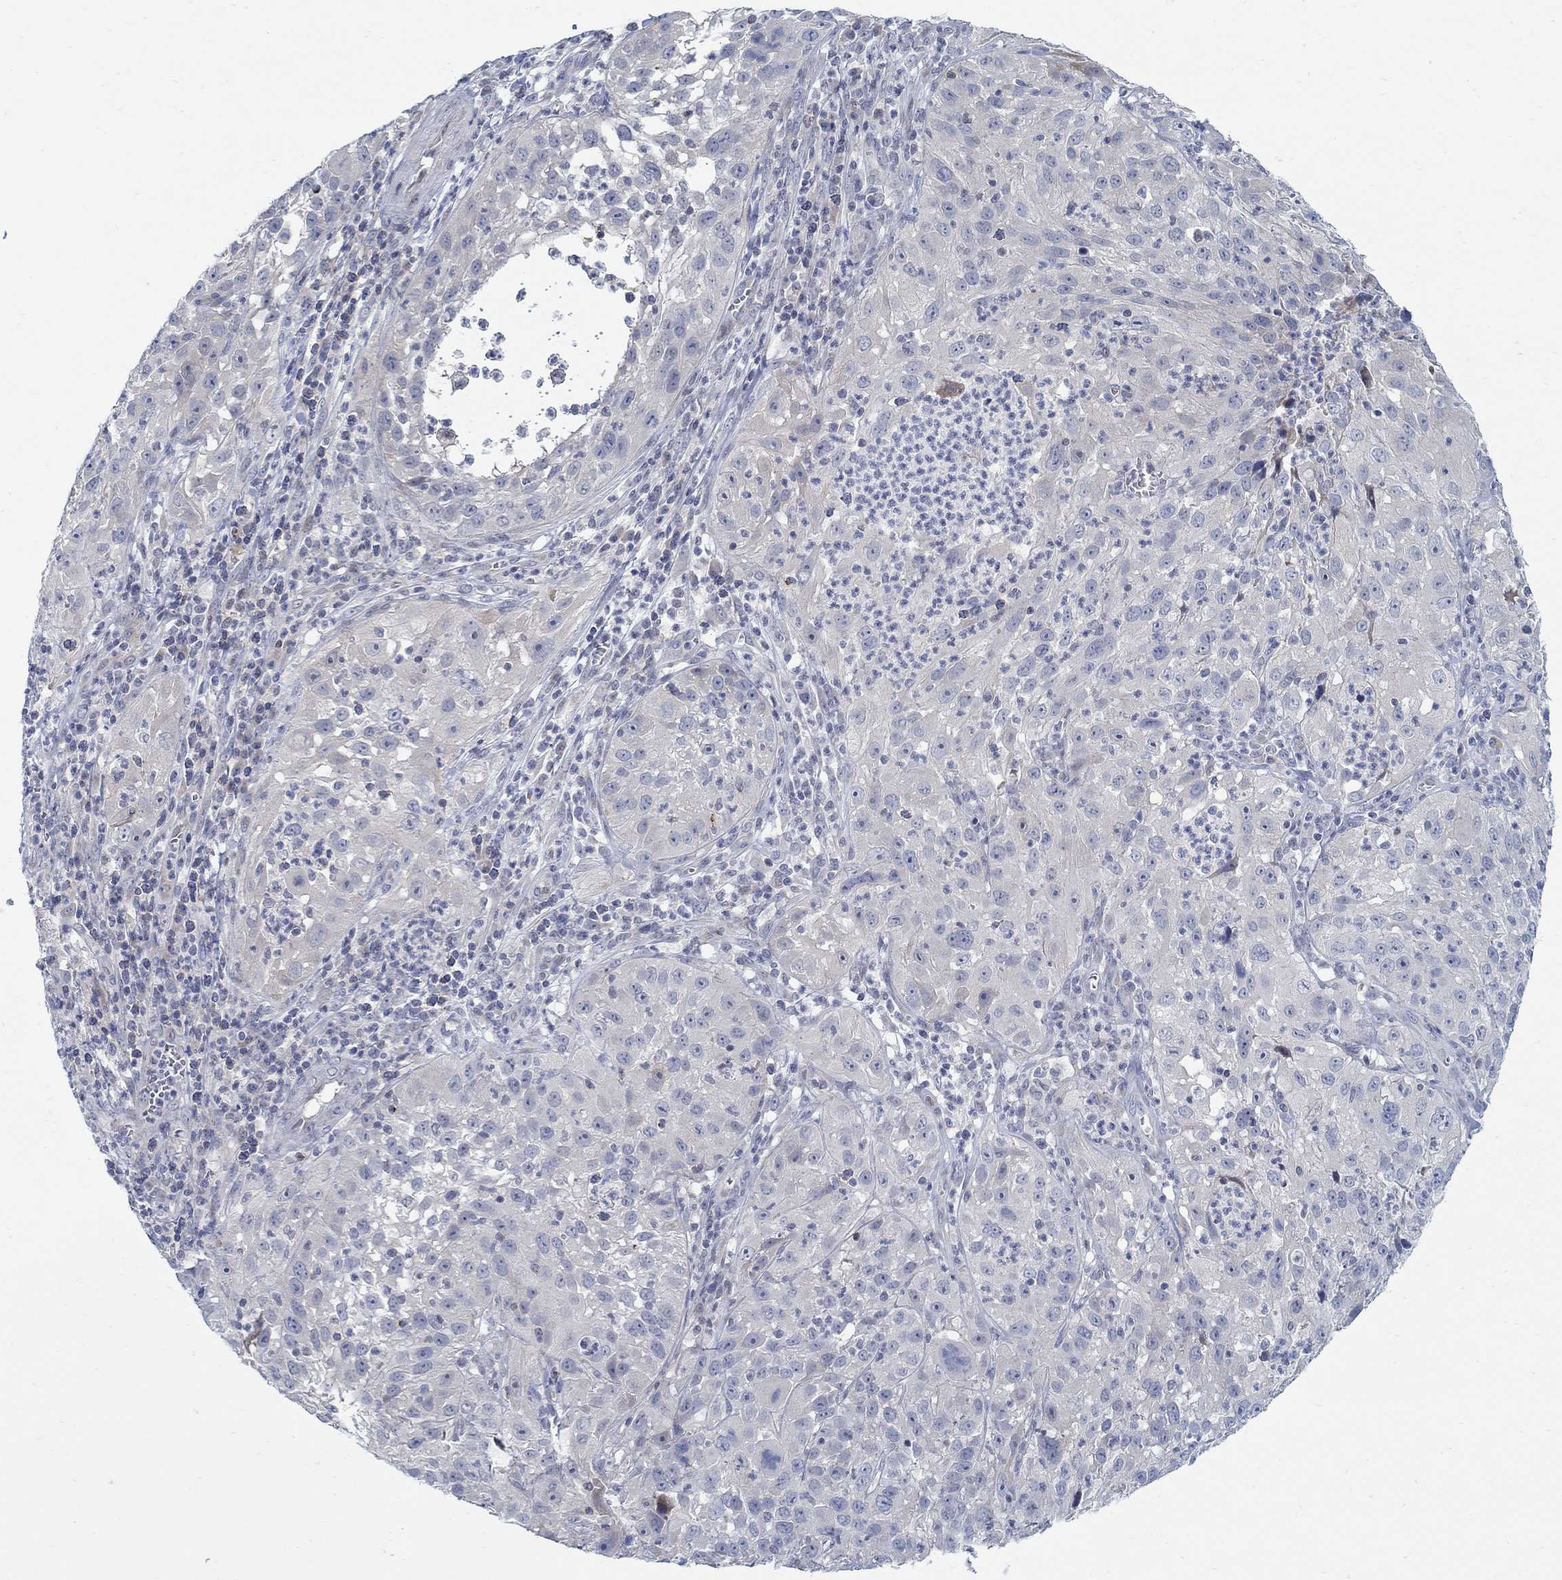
{"staining": {"intensity": "negative", "quantity": "none", "location": "none"}, "tissue": "cervical cancer", "cell_type": "Tumor cells", "image_type": "cancer", "snomed": [{"axis": "morphology", "description": "Squamous cell carcinoma, NOS"}, {"axis": "topography", "description": "Cervix"}], "caption": "IHC of cervical cancer reveals no expression in tumor cells.", "gene": "ANO7", "patient": {"sex": "female", "age": 32}}